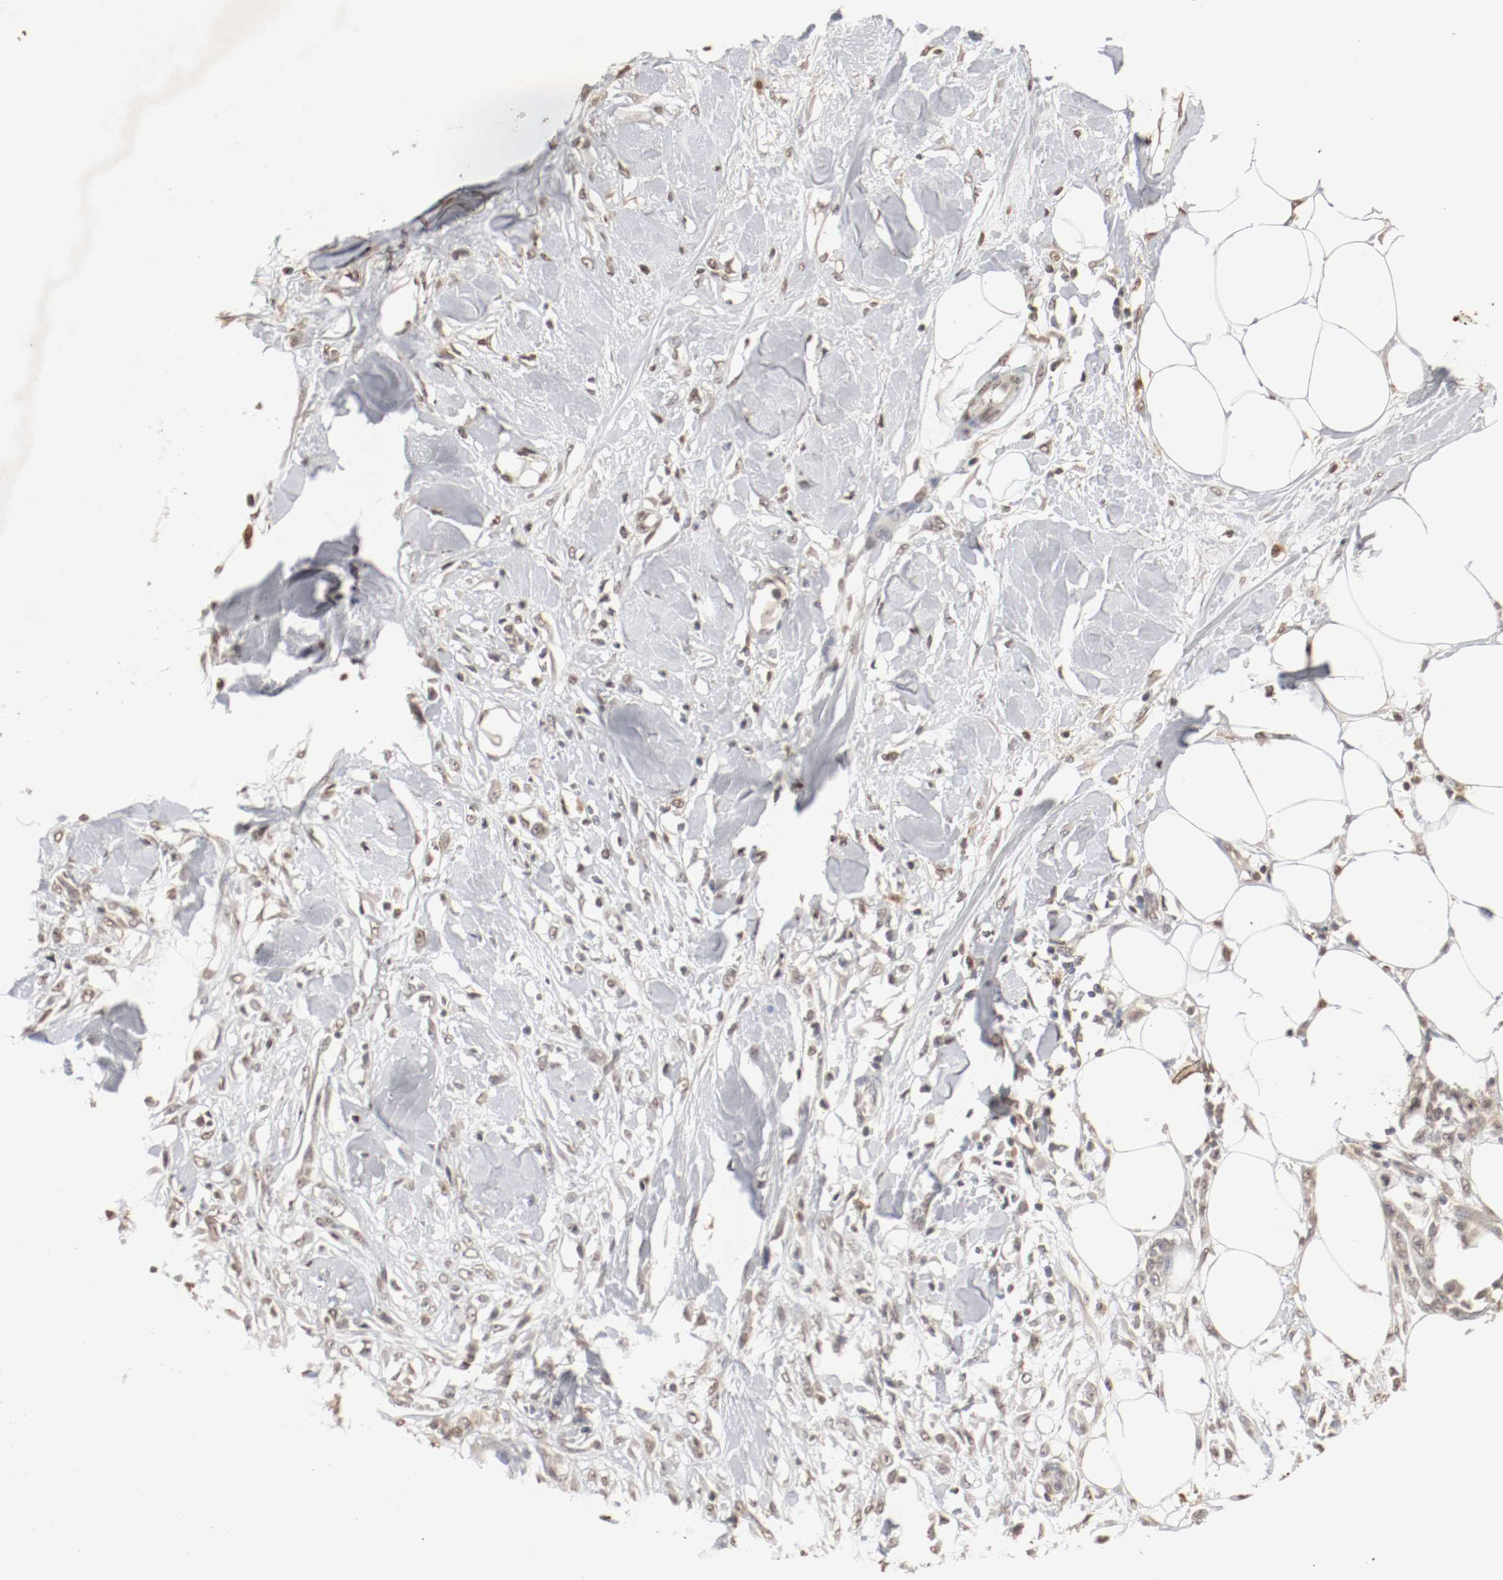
{"staining": {"intensity": "weak", "quantity": "25%-75%", "location": "nuclear"}, "tissue": "skin cancer", "cell_type": "Tumor cells", "image_type": "cancer", "snomed": [{"axis": "morphology", "description": "Normal tissue, NOS"}, {"axis": "morphology", "description": "Squamous cell carcinoma, NOS"}, {"axis": "topography", "description": "Skin"}], "caption": "Immunohistochemistry (IHC) photomicrograph of human skin squamous cell carcinoma stained for a protein (brown), which displays low levels of weak nuclear staining in approximately 25%-75% of tumor cells.", "gene": "WASL", "patient": {"sex": "female", "age": 59}}